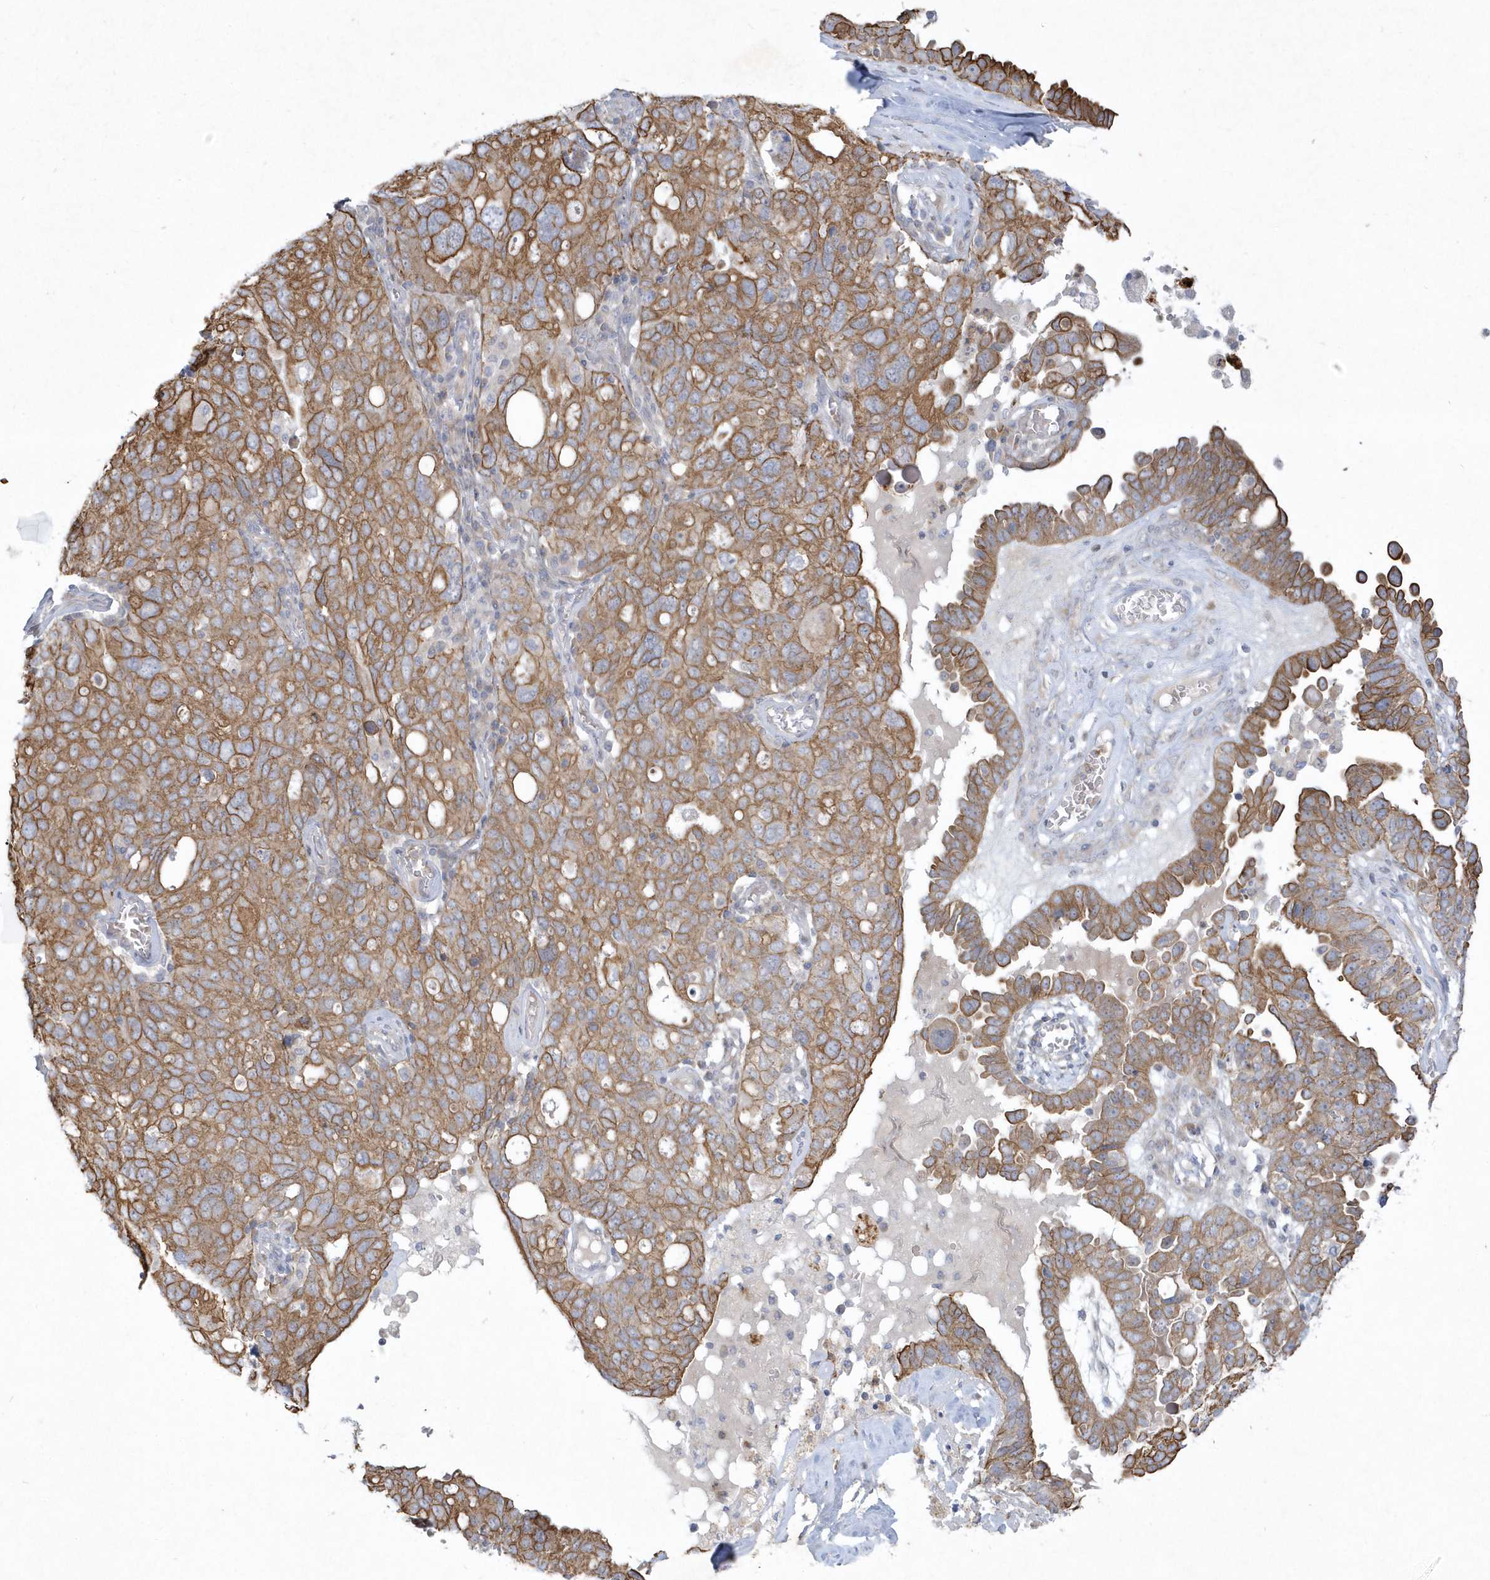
{"staining": {"intensity": "strong", "quantity": ">75%", "location": "cytoplasmic/membranous"}, "tissue": "ovarian cancer", "cell_type": "Tumor cells", "image_type": "cancer", "snomed": [{"axis": "morphology", "description": "Carcinoma, endometroid"}, {"axis": "topography", "description": "Ovary"}], "caption": "This micrograph demonstrates immunohistochemistry (IHC) staining of human ovarian cancer, with high strong cytoplasmic/membranous staining in approximately >75% of tumor cells.", "gene": "LARS1", "patient": {"sex": "female", "age": 62}}